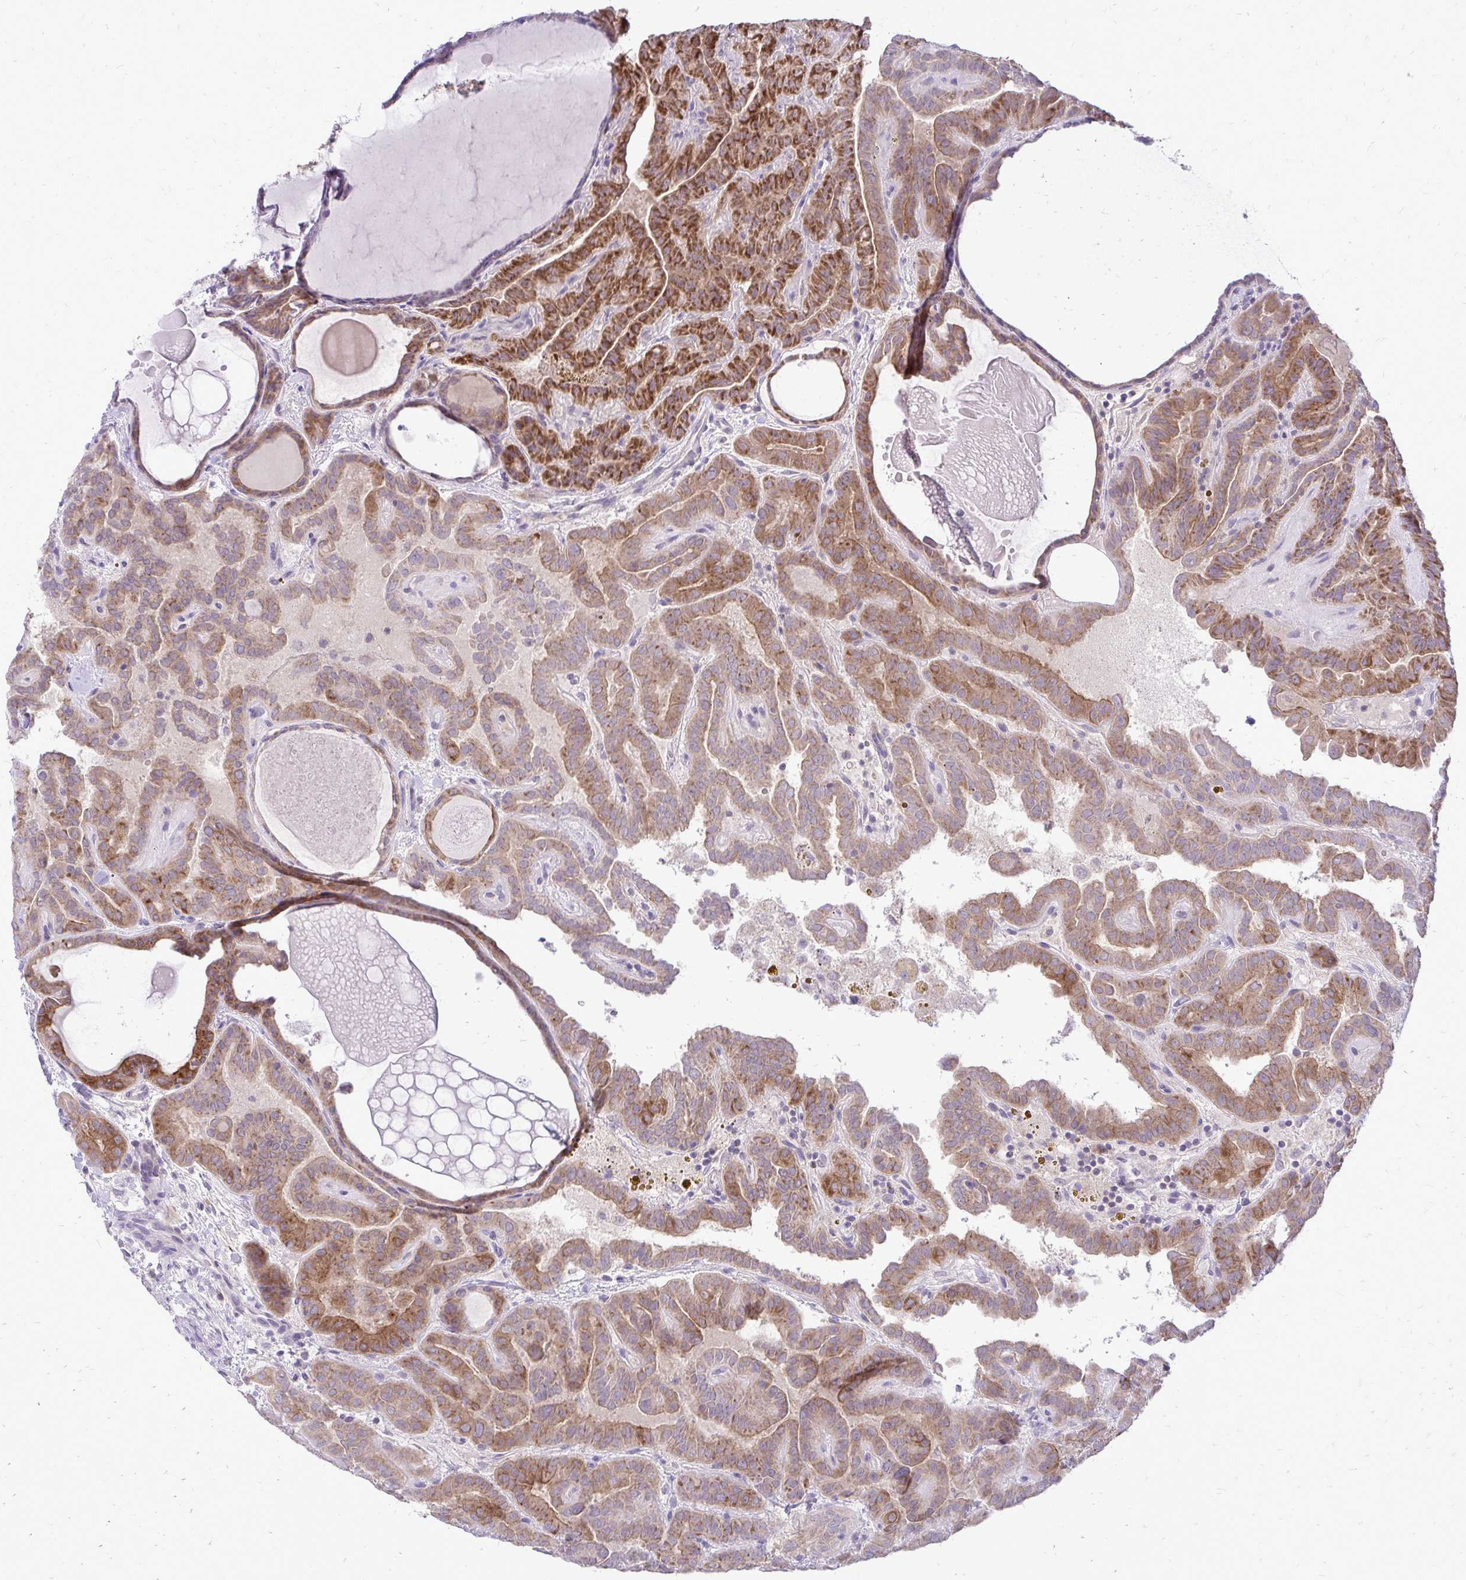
{"staining": {"intensity": "strong", "quantity": "25%-75%", "location": "cytoplasmic/membranous"}, "tissue": "thyroid cancer", "cell_type": "Tumor cells", "image_type": "cancer", "snomed": [{"axis": "morphology", "description": "Papillary adenocarcinoma, NOS"}, {"axis": "topography", "description": "Thyroid gland"}], "caption": "Protein staining of thyroid cancer (papillary adenocarcinoma) tissue exhibits strong cytoplasmic/membranous positivity in about 25%-75% of tumor cells.", "gene": "SPTBN2", "patient": {"sex": "female", "age": 46}}